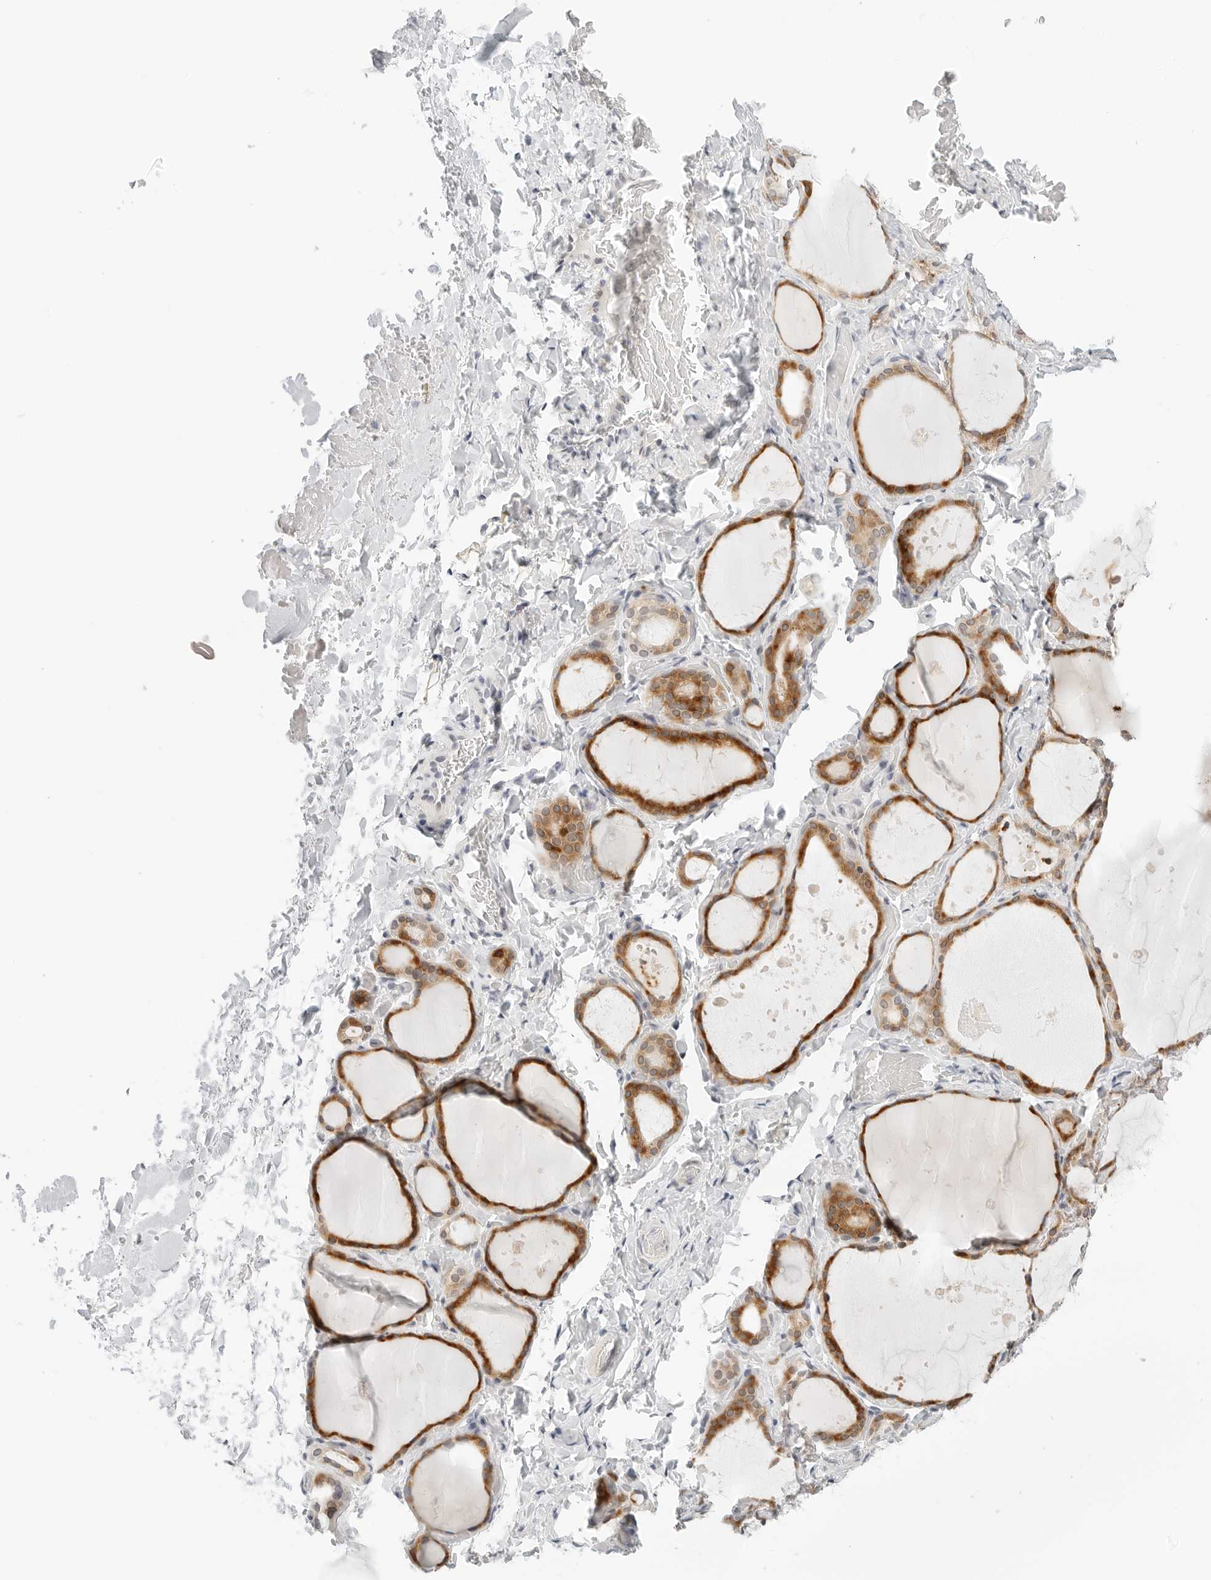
{"staining": {"intensity": "strong", "quantity": ">75%", "location": "cytoplasmic/membranous"}, "tissue": "thyroid gland", "cell_type": "Glandular cells", "image_type": "normal", "snomed": [{"axis": "morphology", "description": "Normal tissue, NOS"}, {"axis": "topography", "description": "Thyroid gland"}], "caption": "Strong cytoplasmic/membranous protein expression is appreciated in approximately >75% of glandular cells in thyroid gland. (brown staining indicates protein expression, while blue staining denotes nuclei).", "gene": "PARP10", "patient": {"sex": "female", "age": 44}}